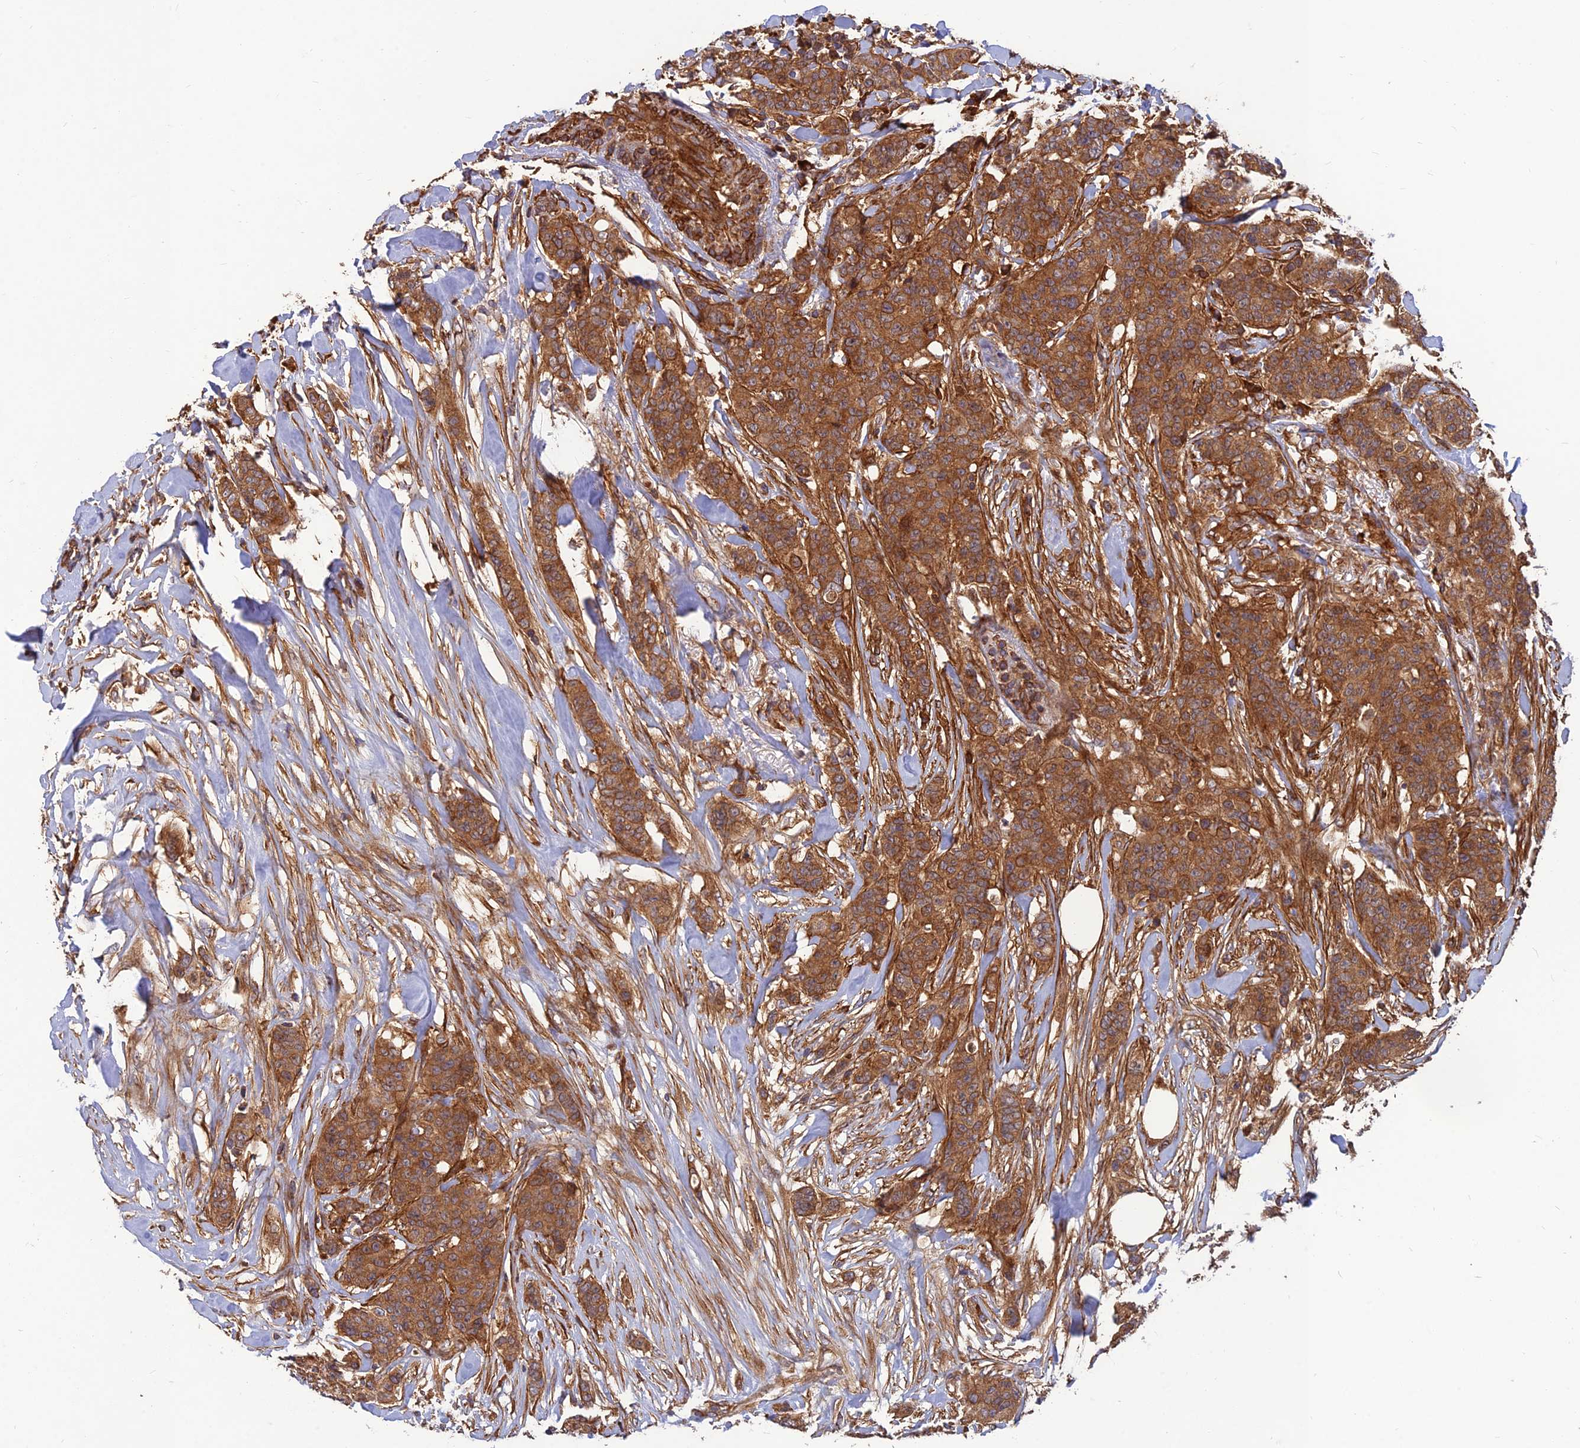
{"staining": {"intensity": "moderate", "quantity": ">75%", "location": "cytoplasmic/membranous"}, "tissue": "breast cancer", "cell_type": "Tumor cells", "image_type": "cancer", "snomed": [{"axis": "morphology", "description": "Duct carcinoma"}, {"axis": "topography", "description": "Breast"}], "caption": "The micrograph reveals immunohistochemical staining of breast cancer (intraductal carcinoma). There is moderate cytoplasmic/membranous positivity is seen in approximately >75% of tumor cells. The staining was performed using DAB (3,3'-diaminobenzidine), with brown indicating positive protein expression. Nuclei are stained blue with hematoxylin.", "gene": "RELCH", "patient": {"sex": "female", "age": 40}}